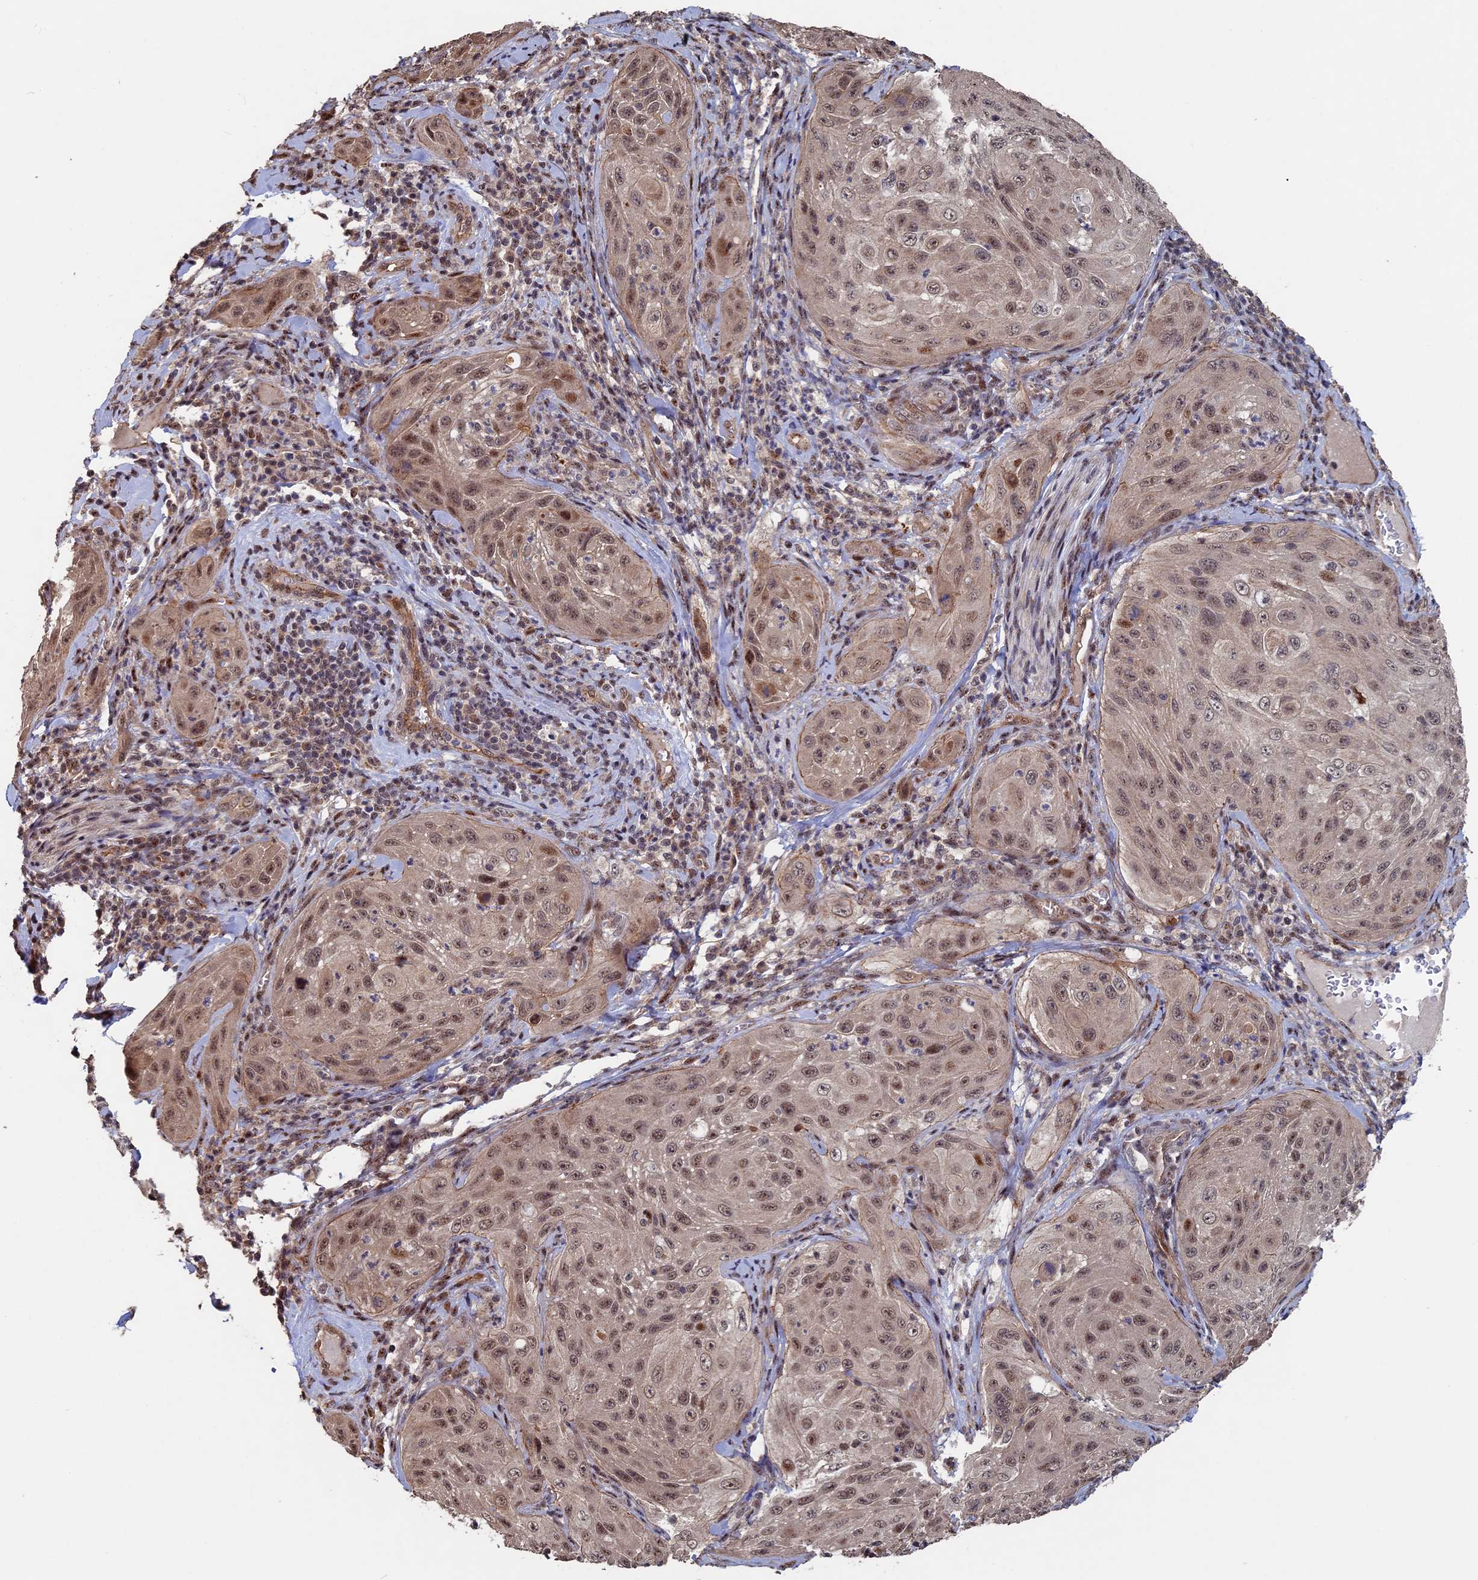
{"staining": {"intensity": "moderate", "quantity": ">75%", "location": "nuclear"}, "tissue": "cervical cancer", "cell_type": "Tumor cells", "image_type": "cancer", "snomed": [{"axis": "morphology", "description": "Squamous cell carcinoma, NOS"}, {"axis": "topography", "description": "Cervix"}], "caption": "Immunohistochemistry (DAB (3,3'-diaminobenzidine)) staining of cervical cancer demonstrates moderate nuclear protein staining in about >75% of tumor cells.", "gene": "KIAA1328", "patient": {"sex": "female", "age": 42}}